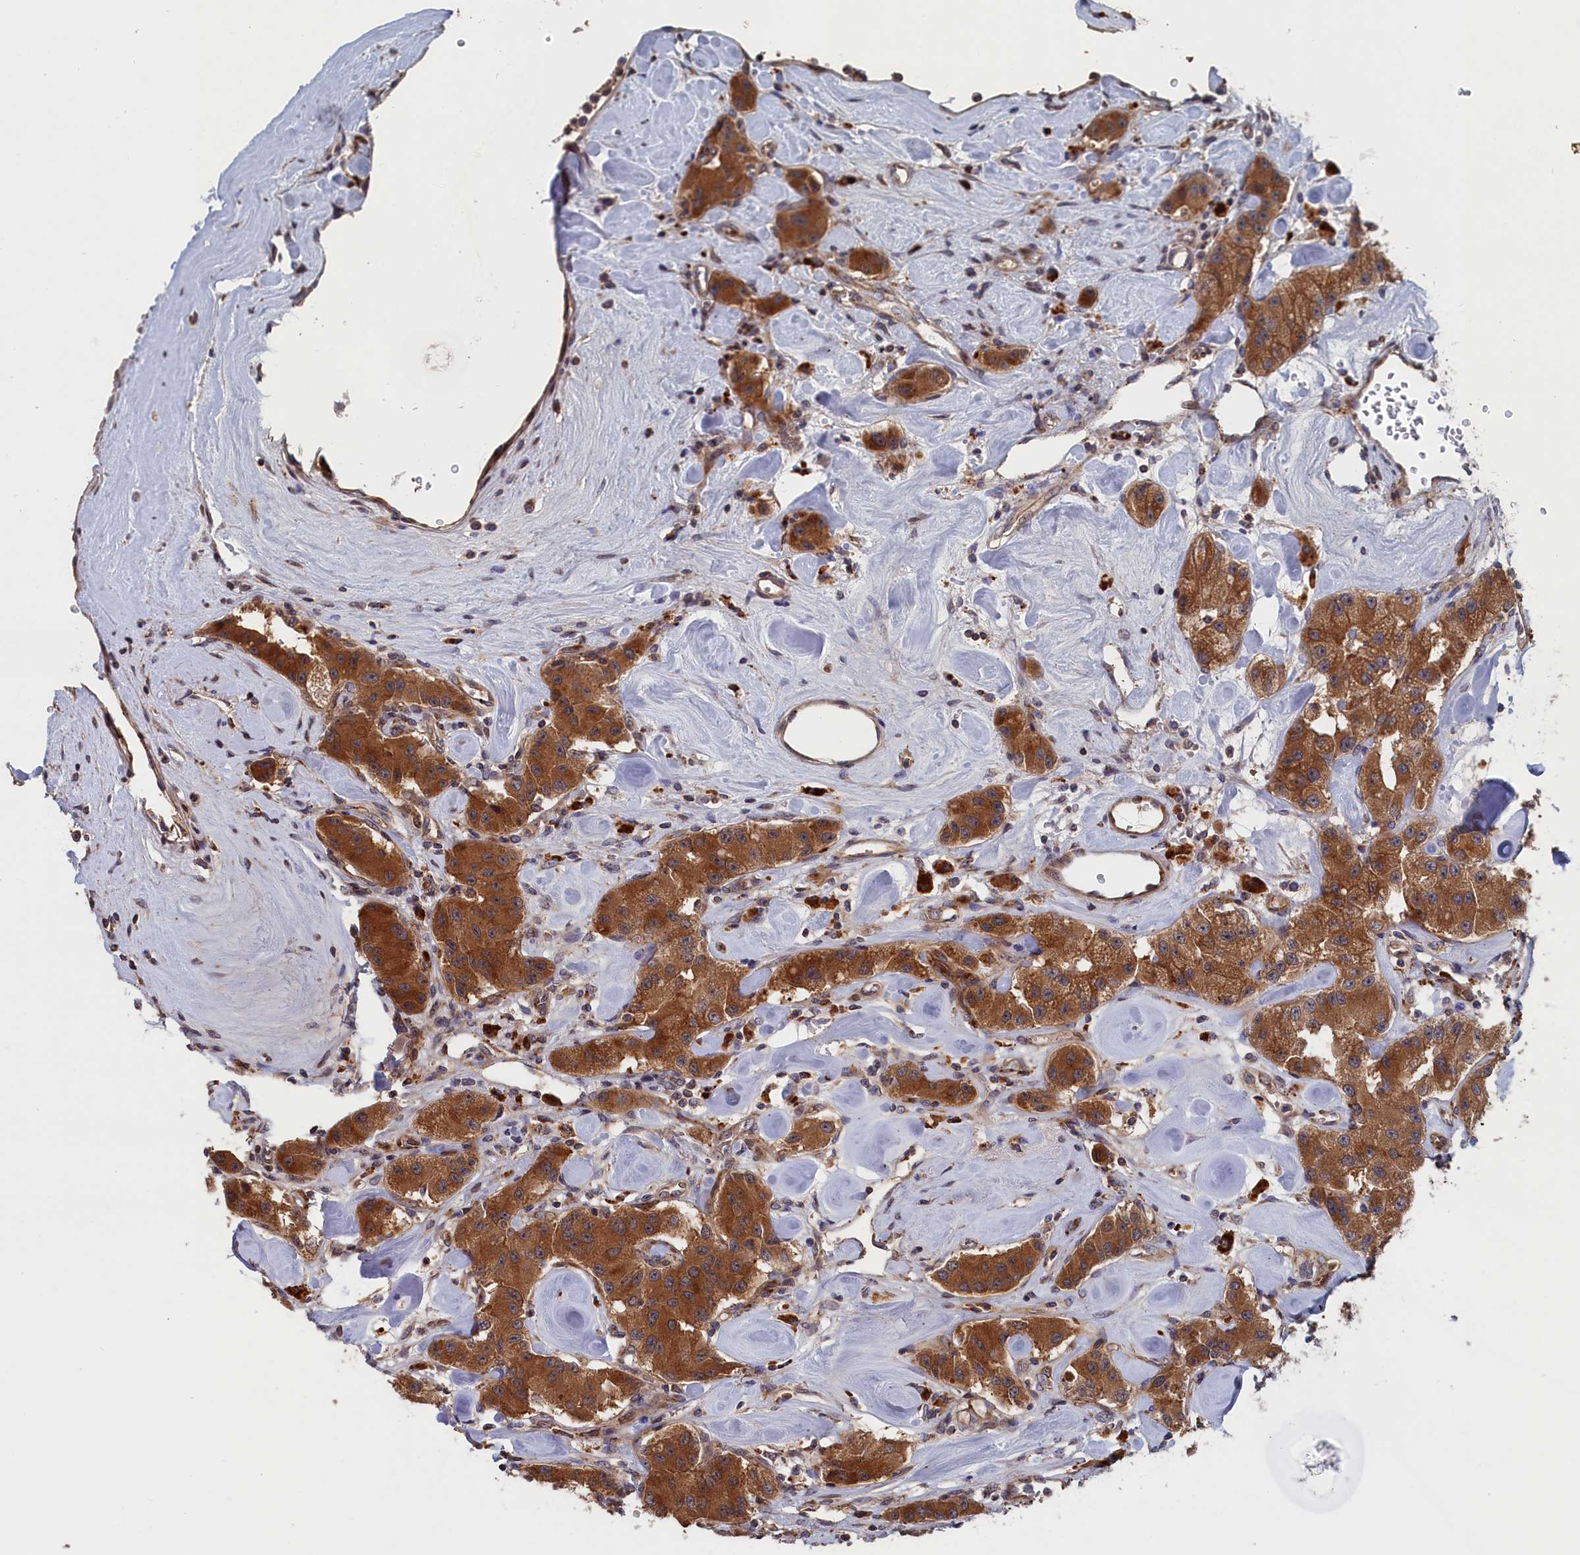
{"staining": {"intensity": "strong", "quantity": ">75%", "location": "cytoplasmic/membranous"}, "tissue": "carcinoid", "cell_type": "Tumor cells", "image_type": "cancer", "snomed": [{"axis": "morphology", "description": "Carcinoid, malignant, NOS"}, {"axis": "topography", "description": "Pancreas"}], "caption": "IHC (DAB) staining of human carcinoid (malignant) reveals strong cytoplasmic/membranous protein staining in about >75% of tumor cells. (DAB IHC, brown staining for protein, blue staining for nuclei).", "gene": "TRAPPC2L", "patient": {"sex": "male", "age": 41}}